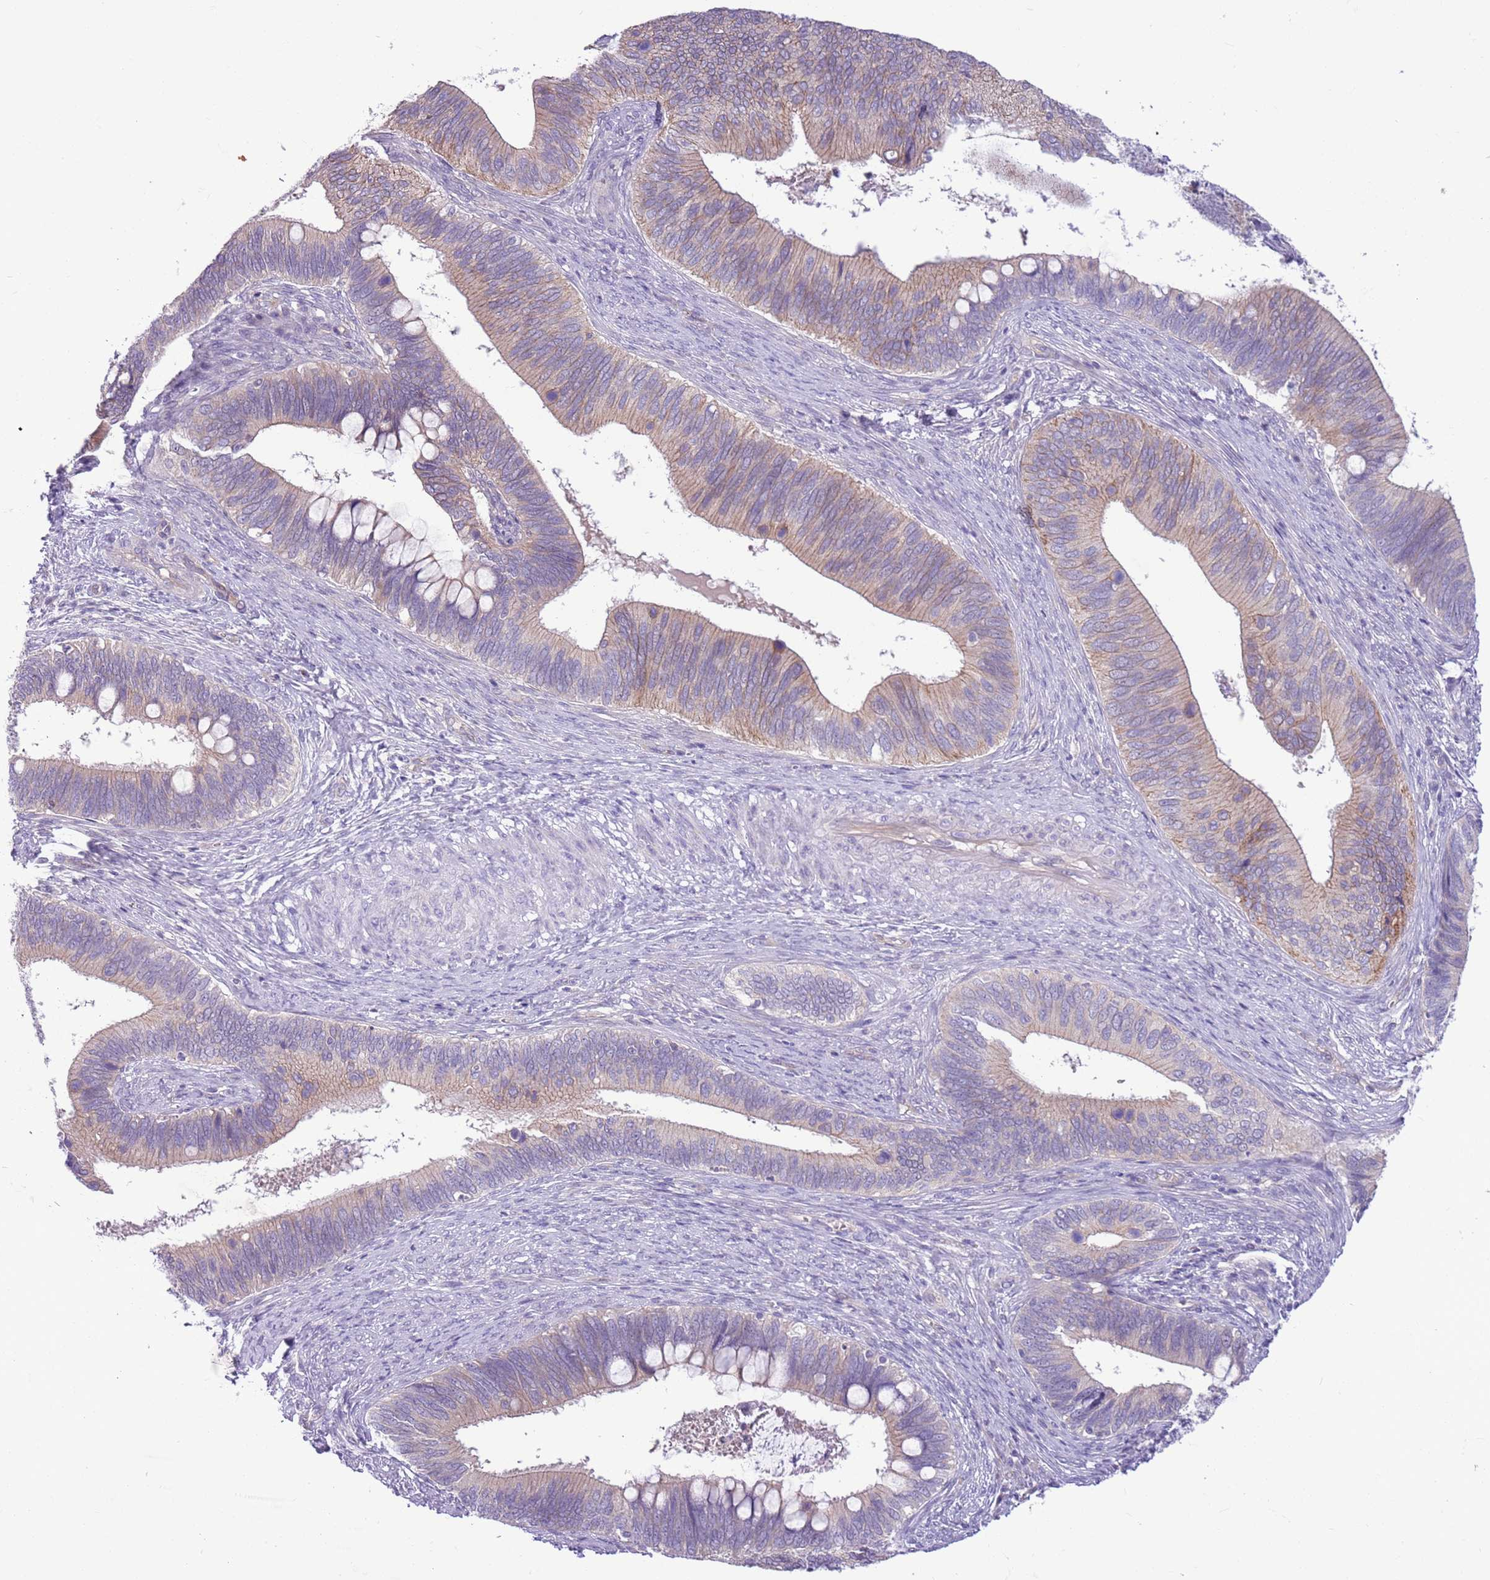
{"staining": {"intensity": "weak", "quantity": "25%-75%", "location": "cytoplasmic/membranous"}, "tissue": "cervical cancer", "cell_type": "Tumor cells", "image_type": "cancer", "snomed": [{"axis": "morphology", "description": "Adenocarcinoma, NOS"}, {"axis": "topography", "description": "Cervix"}], "caption": "A low amount of weak cytoplasmic/membranous expression is appreciated in approximately 25%-75% of tumor cells in cervical adenocarcinoma tissue.", "gene": "PARP8", "patient": {"sex": "female", "age": 42}}